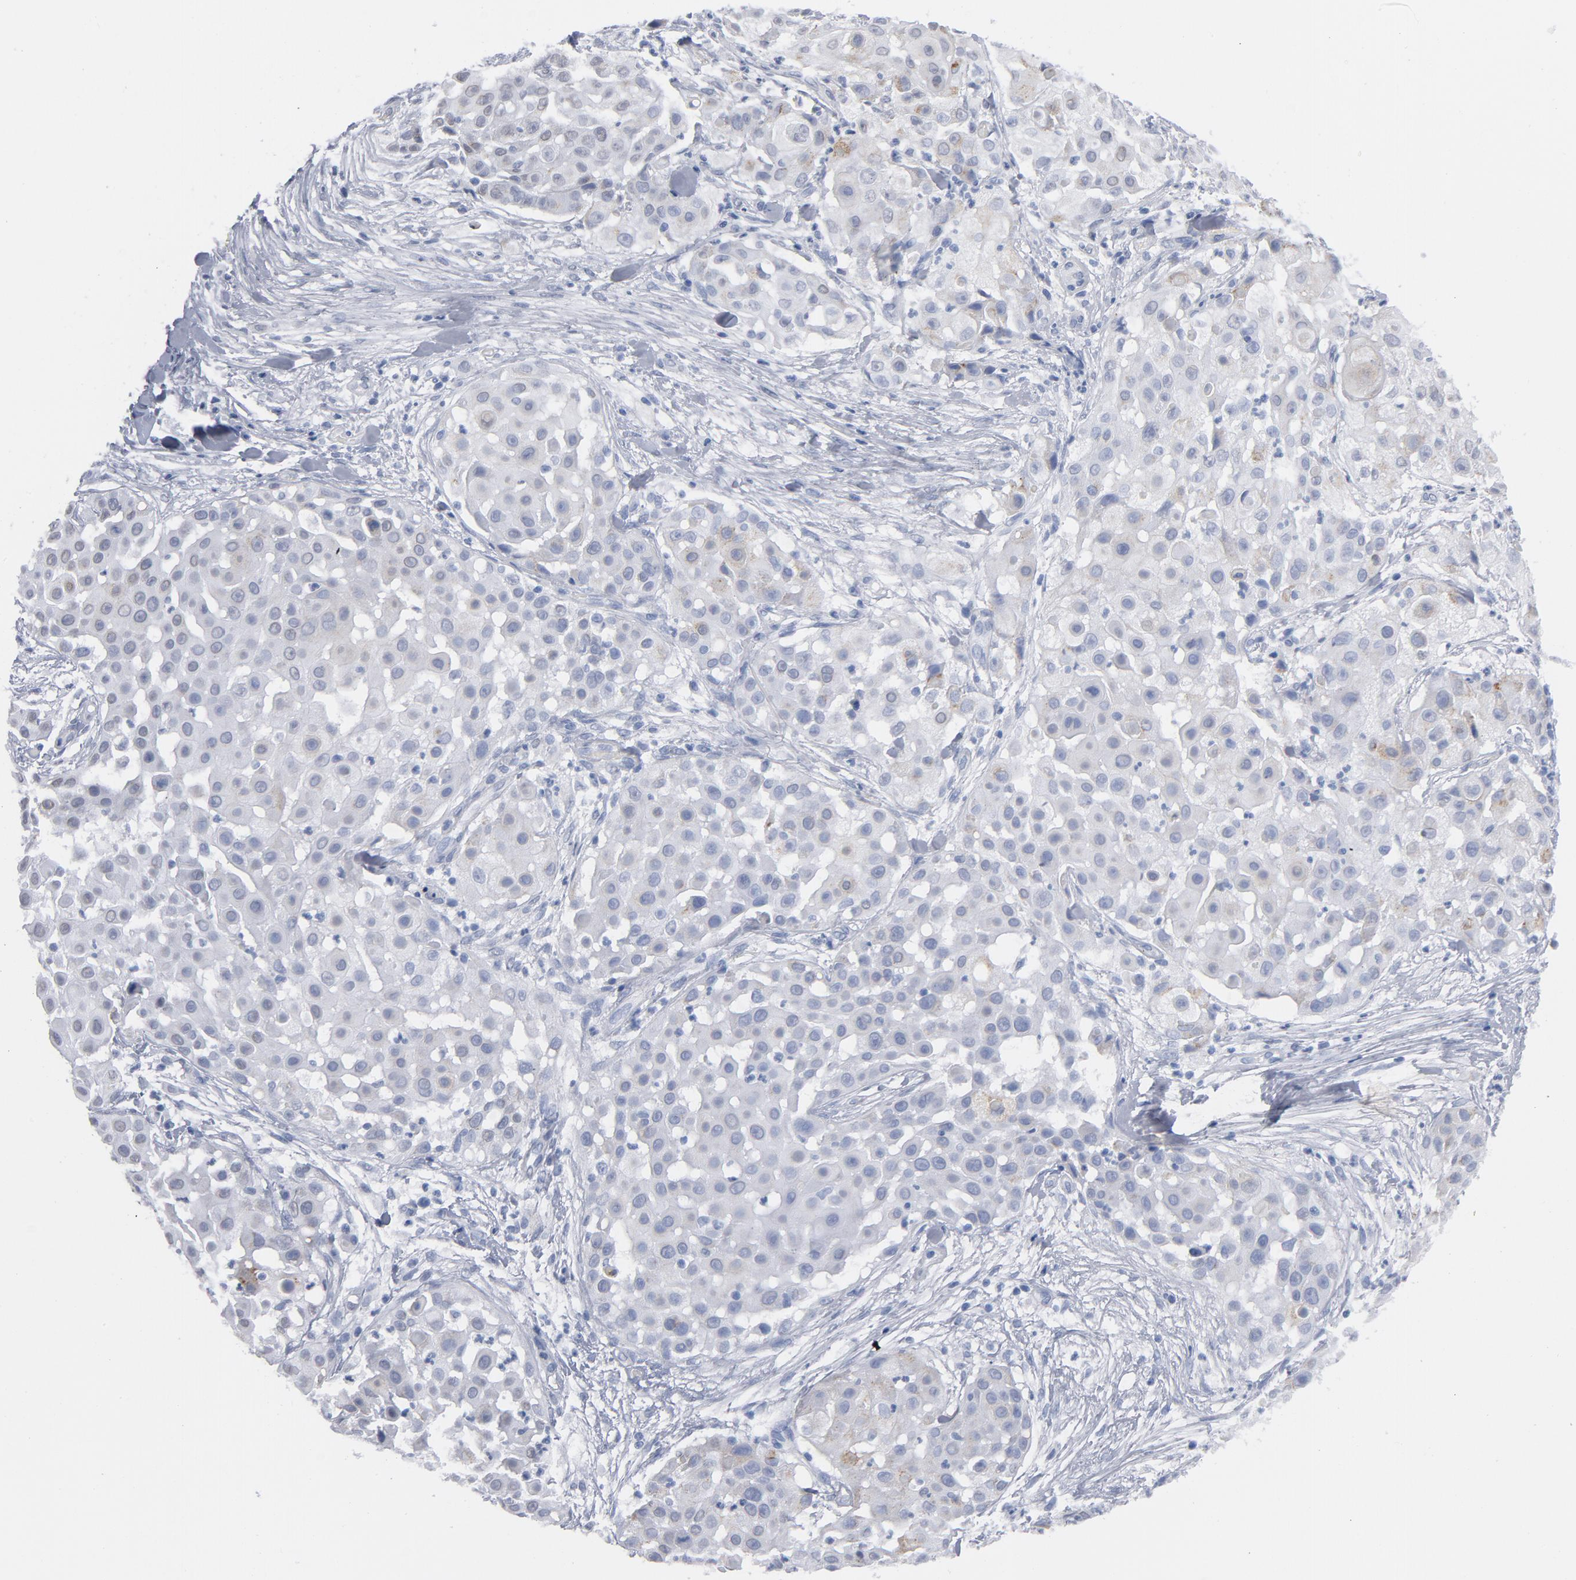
{"staining": {"intensity": "weak", "quantity": "25%-75%", "location": "cytoplasmic/membranous,nuclear"}, "tissue": "skin cancer", "cell_type": "Tumor cells", "image_type": "cancer", "snomed": [{"axis": "morphology", "description": "Squamous cell carcinoma, NOS"}, {"axis": "topography", "description": "Skin"}], "caption": "Skin cancer stained with a brown dye displays weak cytoplasmic/membranous and nuclear positive positivity in approximately 25%-75% of tumor cells.", "gene": "BAP1", "patient": {"sex": "female", "age": 57}}